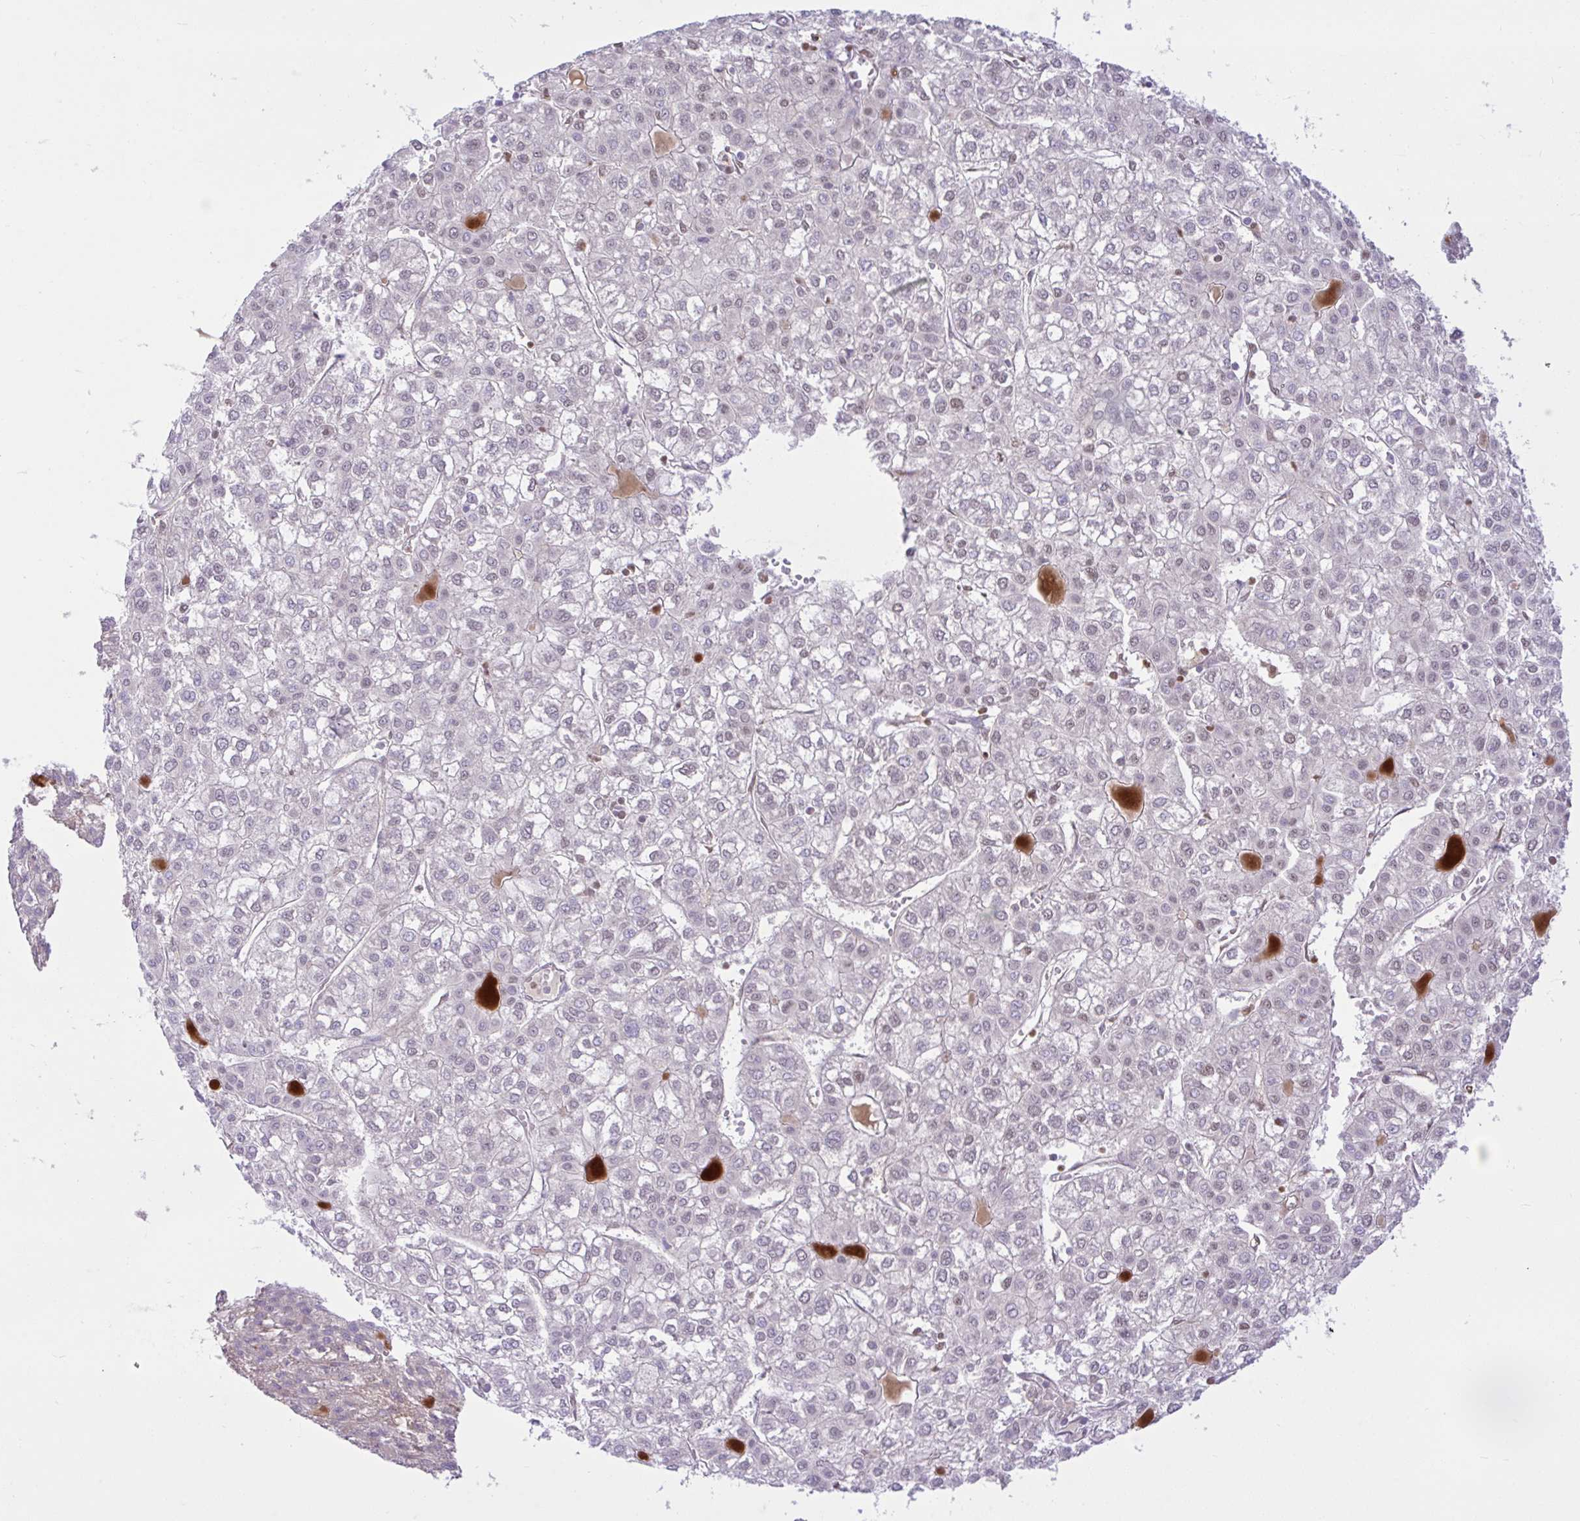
{"staining": {"intensity": "weak", "quantity": "<25%", "location": "nuclear"}, "tissue": "liver cancer", "cell_type": "Tumor cells", "image_type": "cancer", "snomed": [{"axis": "morphology", "description": "Carcinoma, Hepatocellular, NOS"}, {"axis": "topography", "description": "Liver"}], "caption": "Immunohistochemistry (IHC) micrograph of liver hepatocellular carcinoma stained for a protein (brown), which displays no expression in tumor cells.", "gene": "ZNF101", "patient": {"sex": "female", "age": 43}}